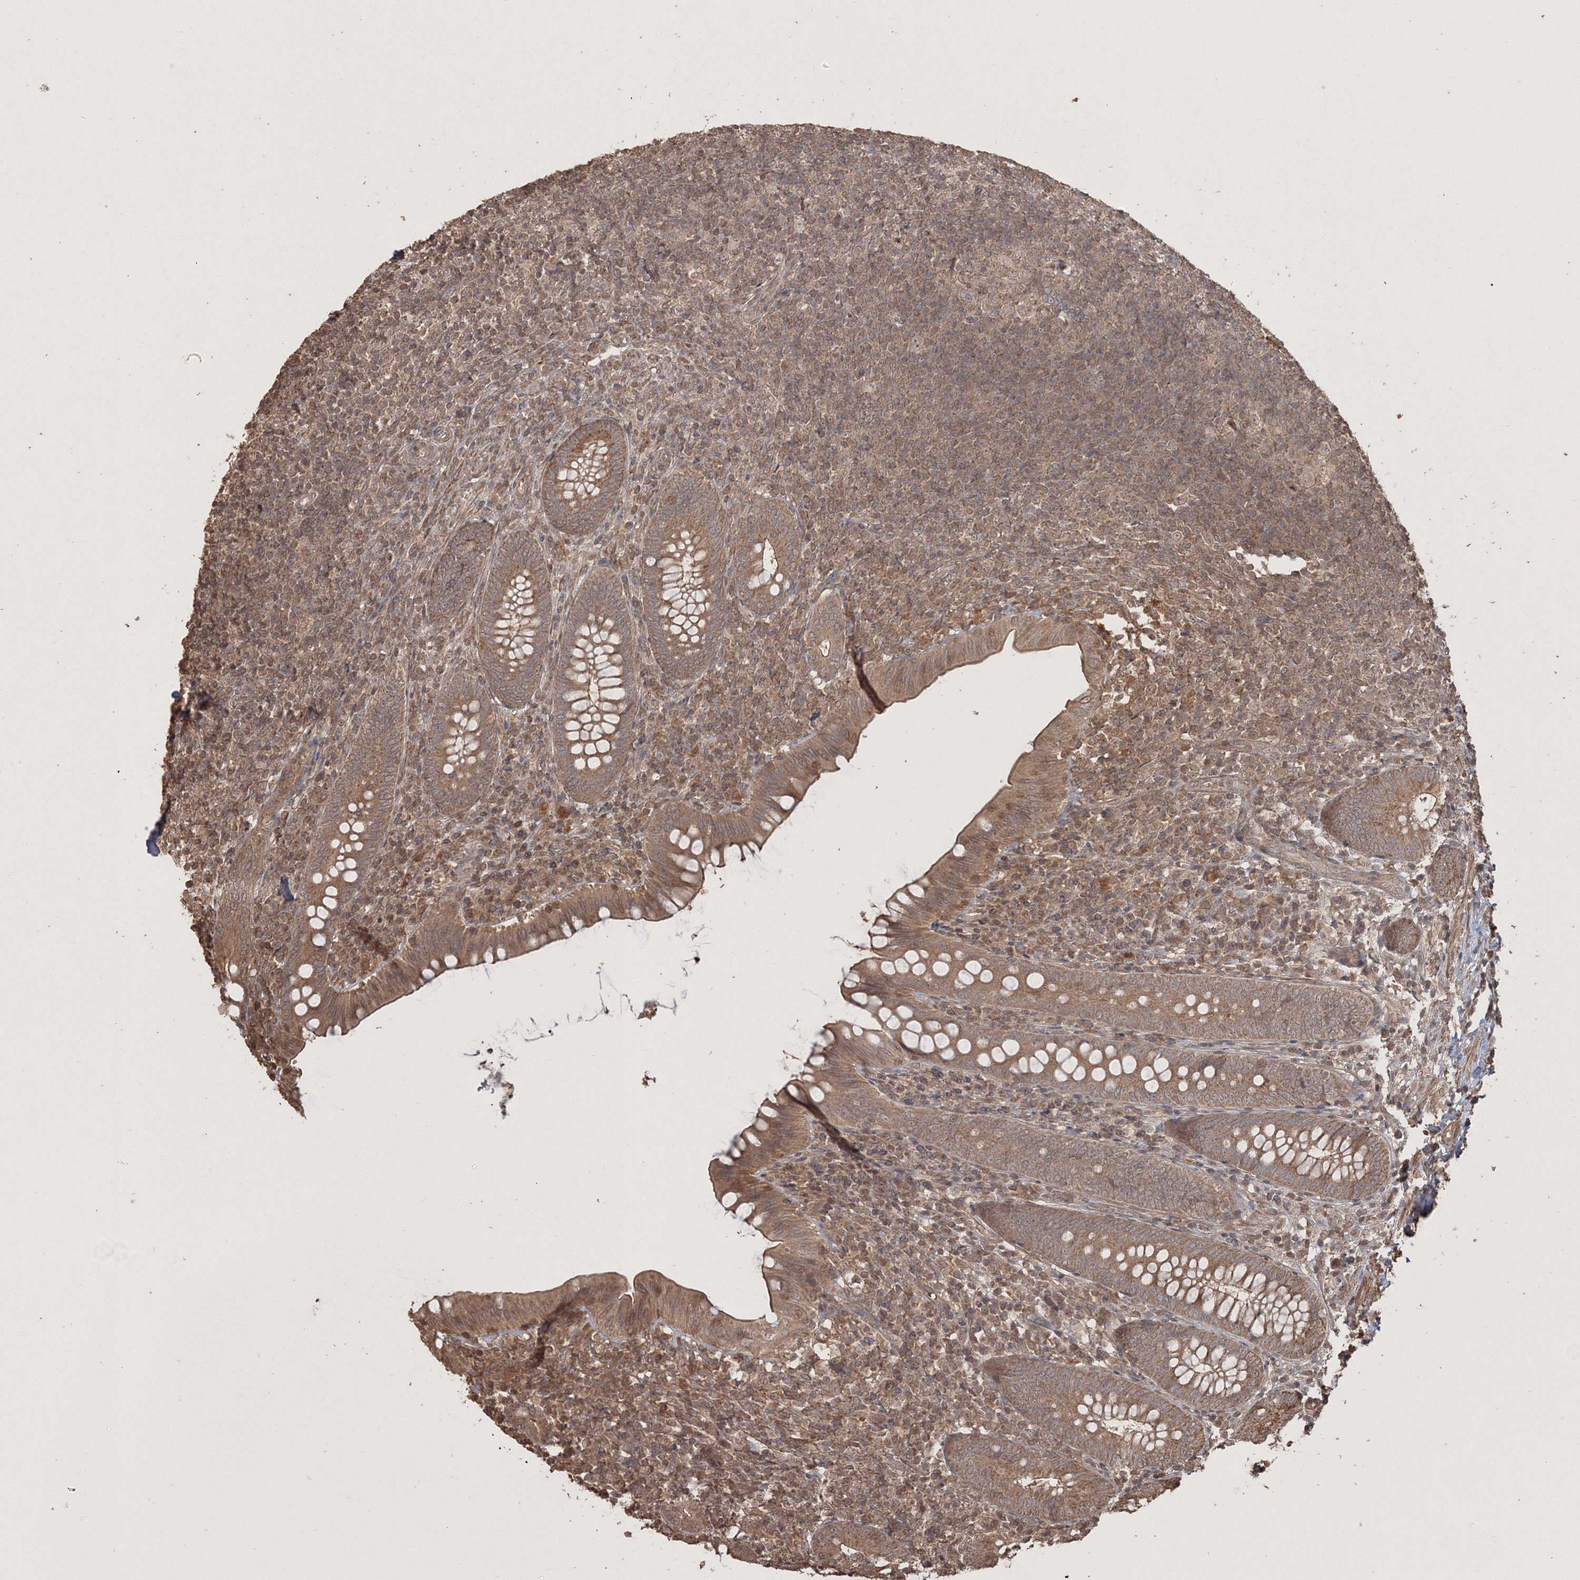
{"staining": {"intensity": "moderate", "quantity": ">75%", "location": "cytoplasmic/membranous"}, "tissue": "appendix", "cell_type": "Glandular cells", "image_type": "normal", "snomed": [{"axis": "morphology", "description": "Normal tissue, NOS"}, {"axis": "topography", "description": "Appendix"}], "caption": "An image of appendix stained for a protein shows moderate cytoplasmic/membranous brown staining in glandular cells.", "gene": "CCDC122", "patient": {"sex": "male", "age": 14}}